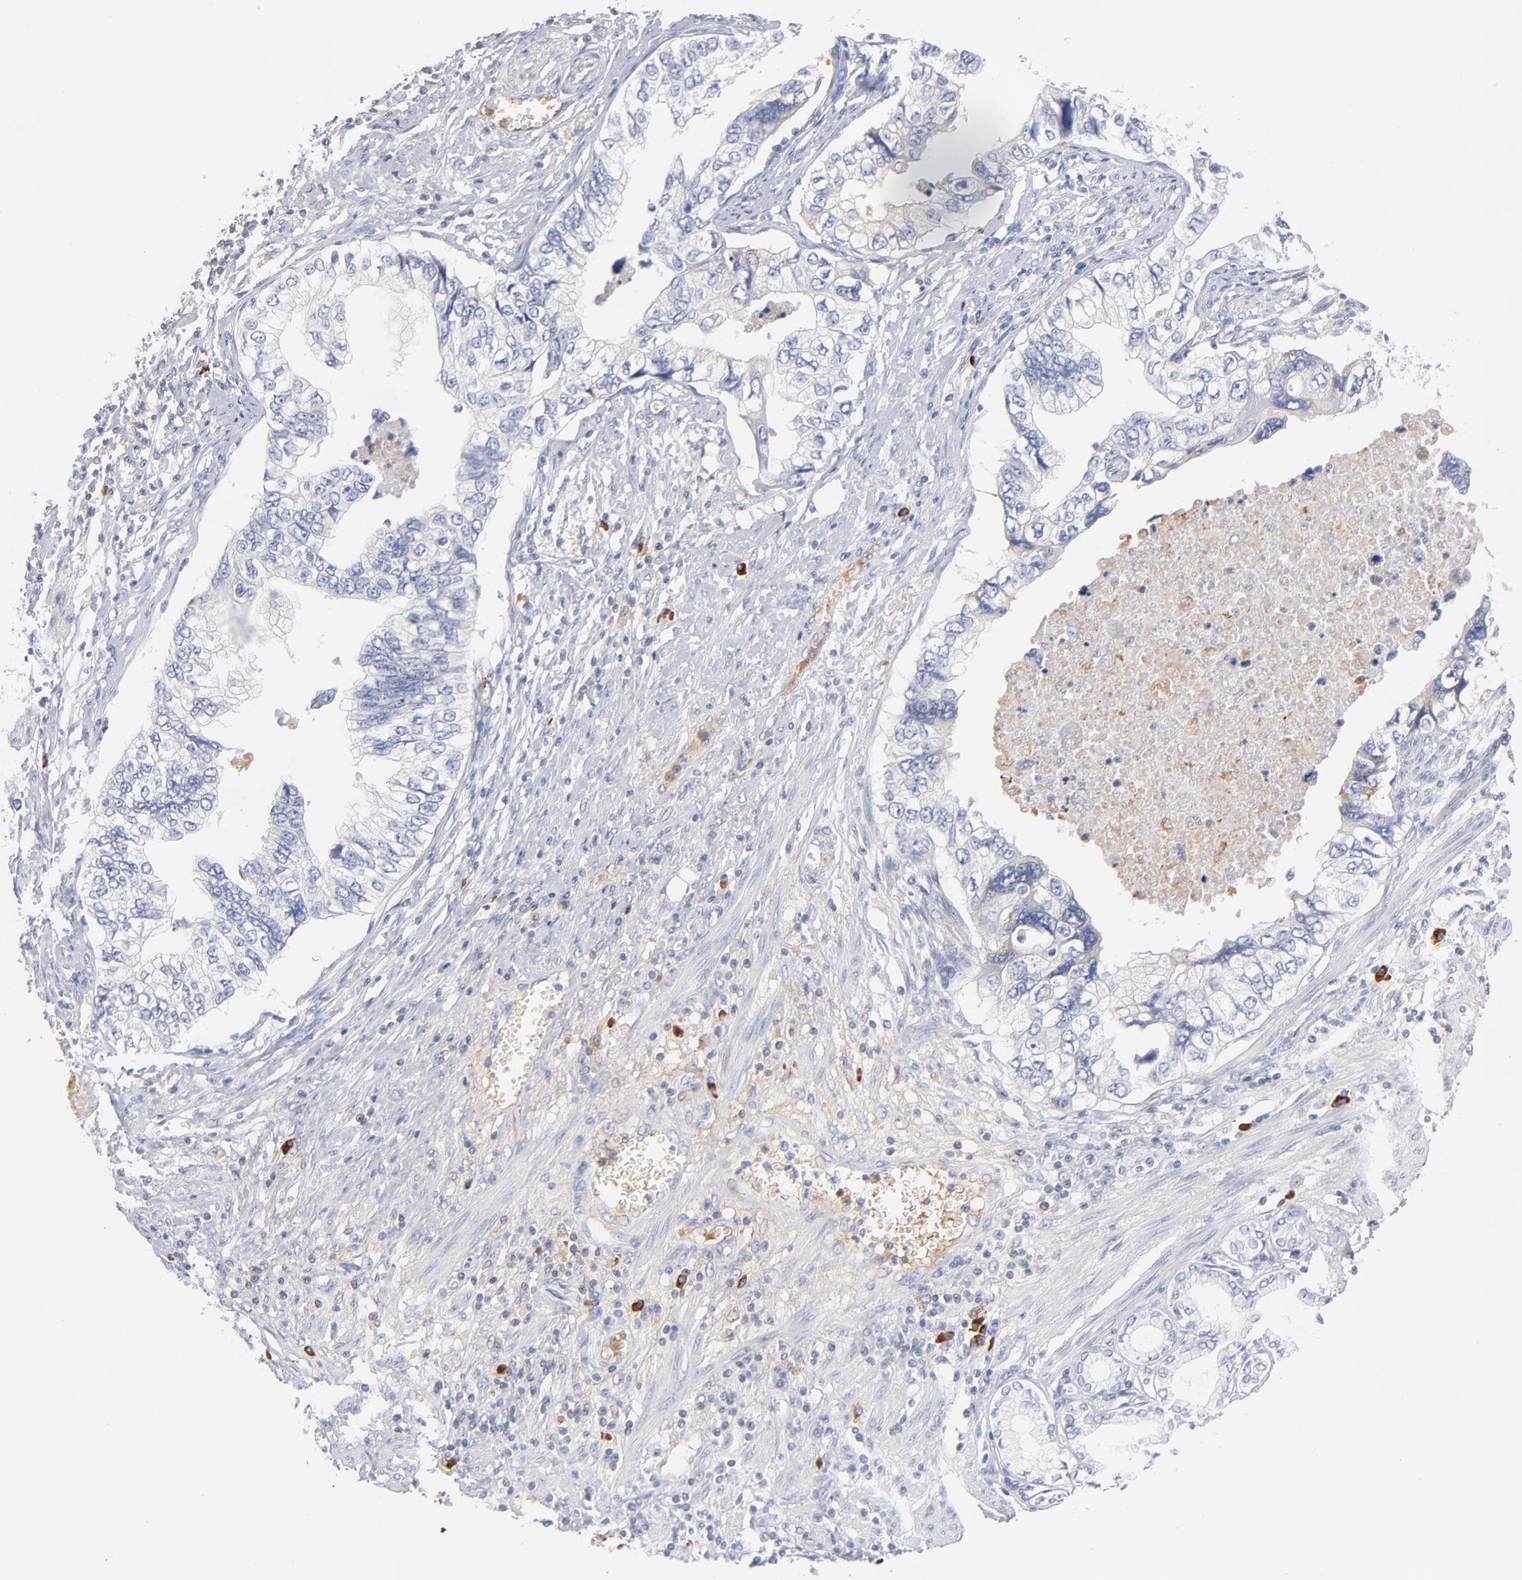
{"staining": {"intensity": "negative", "quantity": "none", "location": "none"}, "tissue": "stomach cancer", "cell_type": "Tumor cells", "image_type": "cancer", "snomed": [{"axis": "morphology", "description": "Adenocarcinoma, NOS"}, {"axis": "topography", "description": "Pancreas"}, {"axis": "topography", "description": "Stomach, upper"}], "caption": "Micrograph shows no protein expression in tumor cells of adenocarcinoma (stomach) tissue.", "gene": "PLAT", "patient": {"sex": "male", "age": 77}}